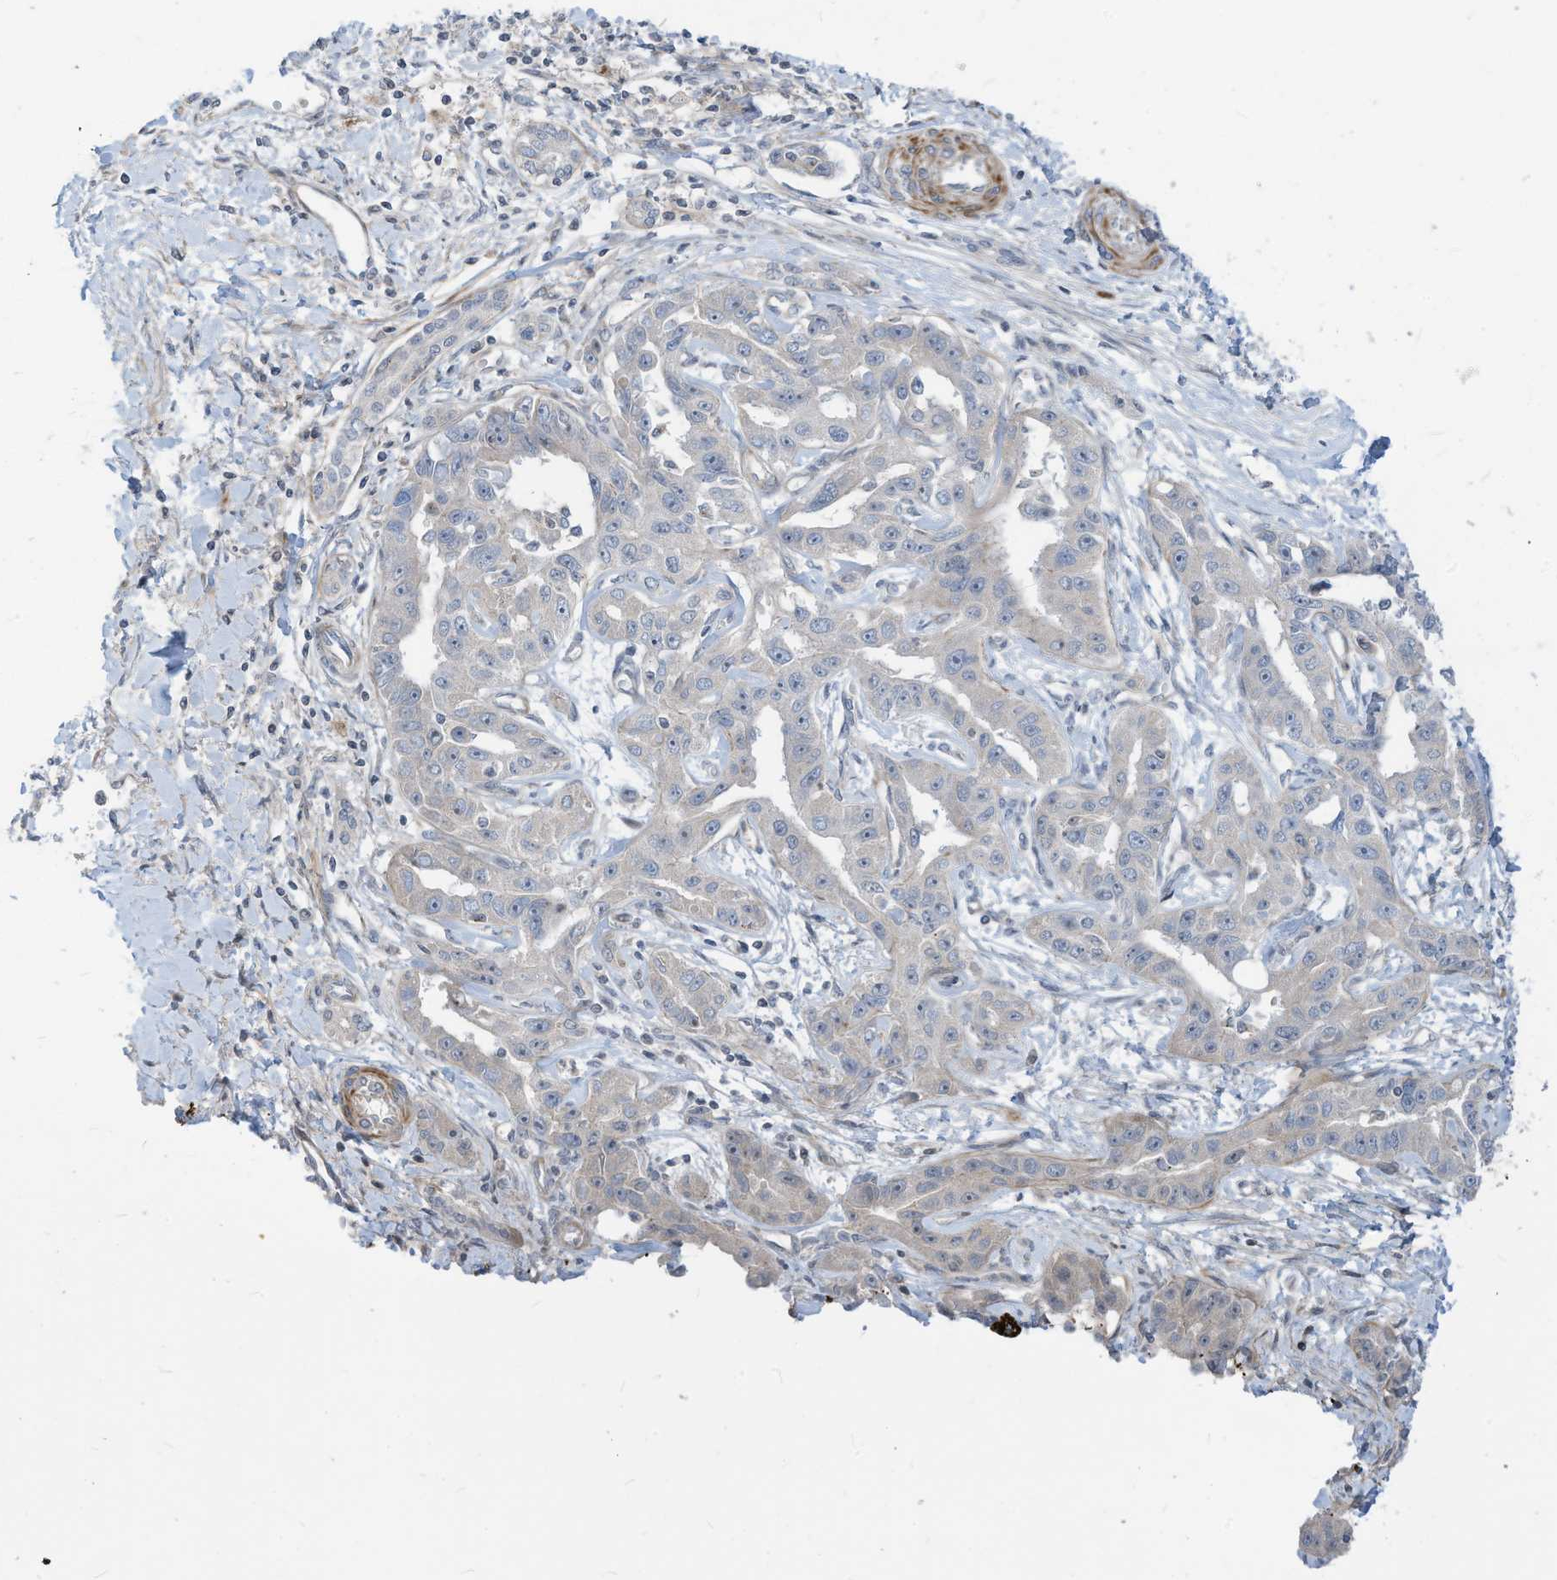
{"staining": {"intensity": "negative", "quantity": "none", "location": "none"}, "tissue": "liver cancer", "cell_type": "Tumor cells", "image_type": "cancer", "snomed": [{"axis": "morphology", "description": "Cholangiocarcinoma"}, {"axis": "topography", "description": "Liver"}], "caption": "An image of liver cancer (cholangiocarcinoma) stained for a protein reveals no brown staining in tumor cells.", "gene": "GPATCH3", "patient": {"sex": "male", "age": 59}}